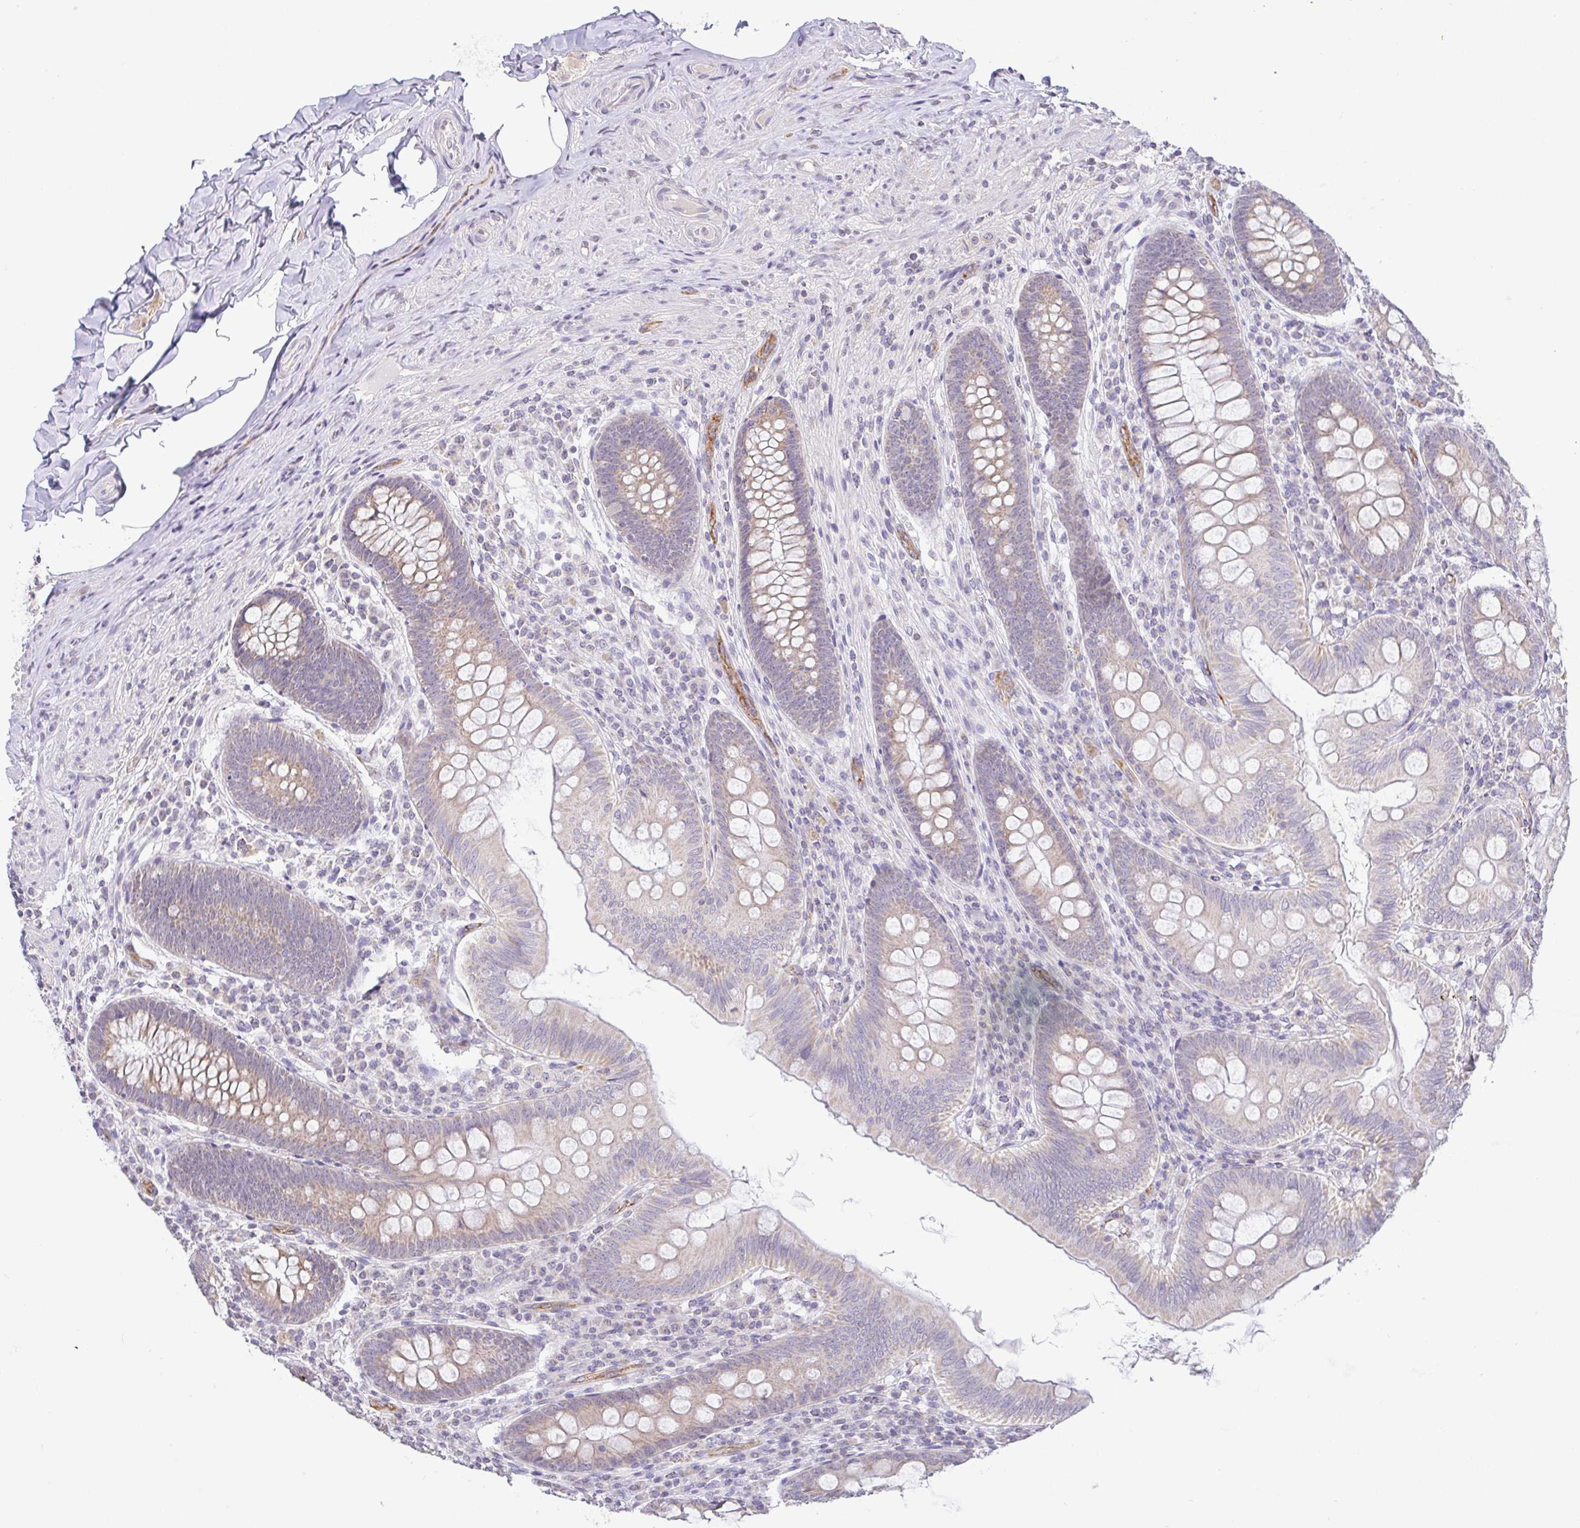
{"staining": {"intensity": "weak", "quantity": "25%-75%", "location": "cytoplasmic/membranous"}, "tissue": "appendix", "cell_type": "Glandular cells", "image_type": "normal", "snomed": [{"axis": "morphology", "description": "Normal tissue, NOS"}, {"axis": "topography", "description": "Appendix"}], "caption": "Protein expression analysis of benign human appendix reveals weak cytoplasmic/membranous expression in approximately 25%-75% of glandular cells.", "gene": "PLCD4", "patient": {"sex": "male", "age": 71}}